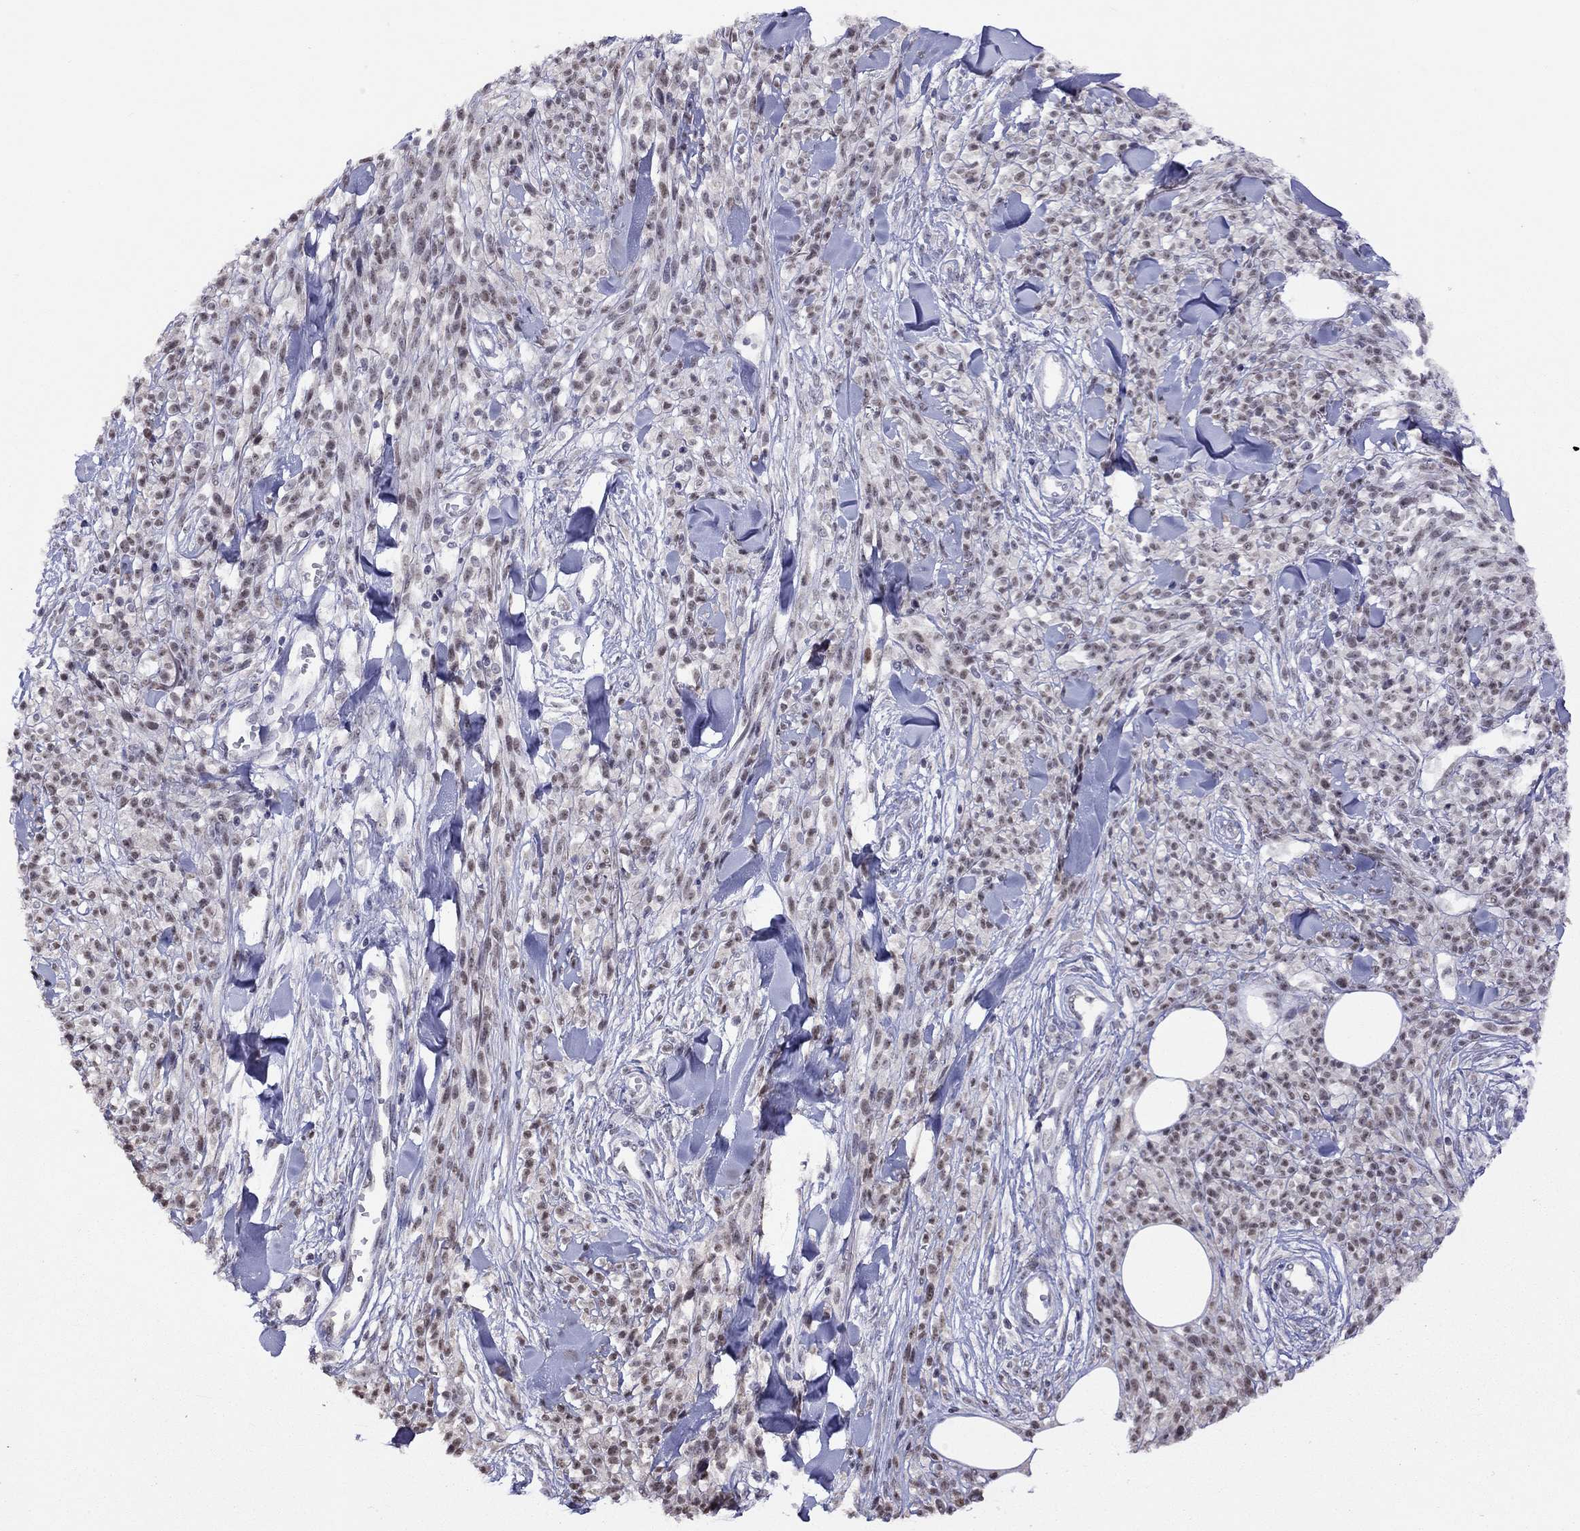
{"staining": {"intensity": "weak", "quantity": "25%-75%", "location": "nuclear"}, "tissue": "melanoma", "cell_type": "Tumor cells", "image_type": "cancer", "snomed": [{"axis": "morphology", "description": "Malignant melanoma, NOS"}, {"axis": "topography", "description": "Skin"}, {"axis": "topography", "description": "Skin of trunk"}], "caption": "IHC staining of malignant melanoma, which exhibits low levels of weak nuclear expression in approximately 25%-75% of tumor cells indicating weak nuclear protein staining. The staining was performed using DAB (3,3'-diaminobenzidine) (brown) for protein detection and nuclei were counterstained in hematoxylin (blue).", "gene": "HES5", "patient": {"sex": "male", "age": 74}}